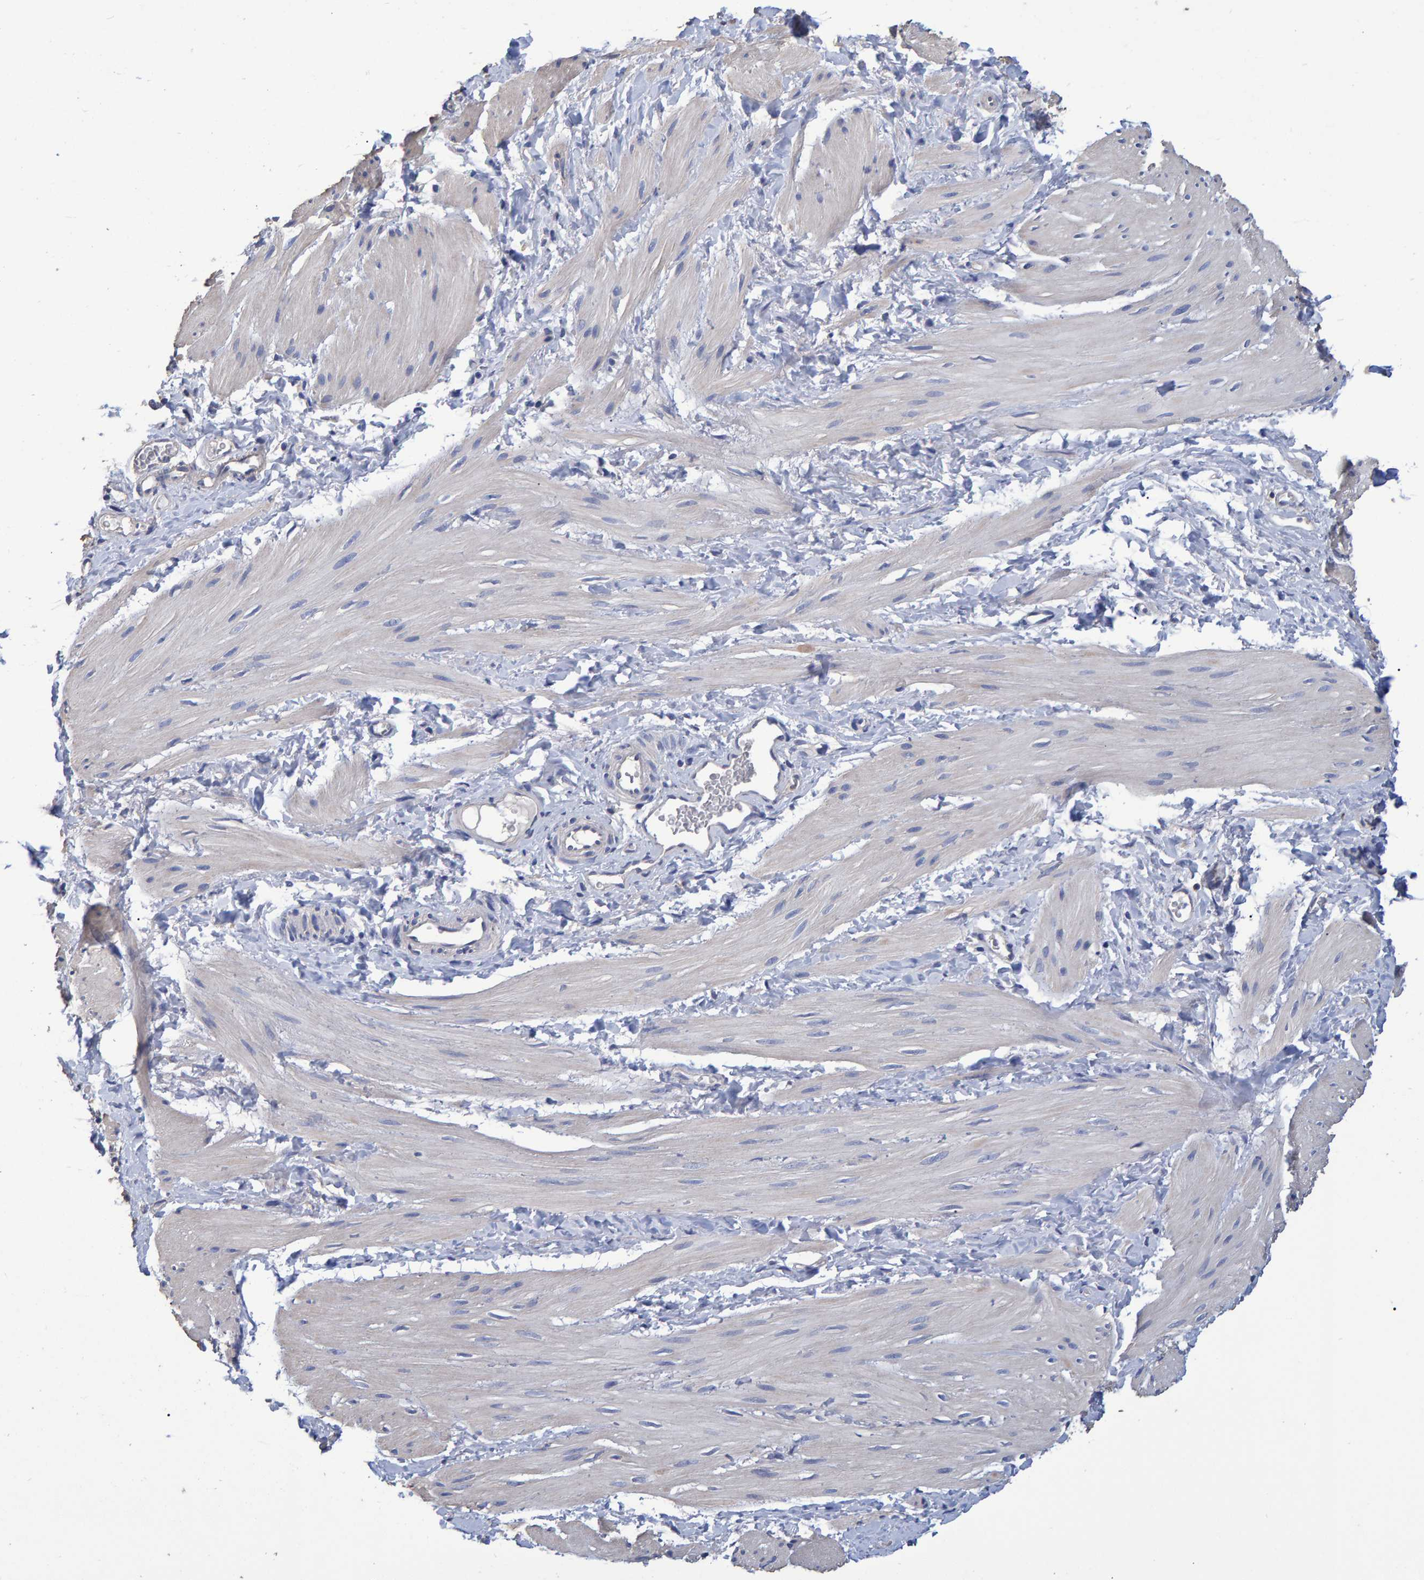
{"staining": {"intensity": "negative", "quantity": "none", "location": "none"}, "tissue": "smooth muscle", "cell_type": "Smooth muscle cells", "image_type": "normal", "snomed": [{"axis": "morphology", "description": "Normal tissue, NOS"}, {"axis": "topography", "description": "Smooth muscle"}], "caption": "This is a photomicrograph of immunohistochemistry staining of unremarkable smooth muscle, which shows no positivity in smooth muscle cells.", "gene": "HEMGN", "patient": {"sex": "male", "age": 16}}